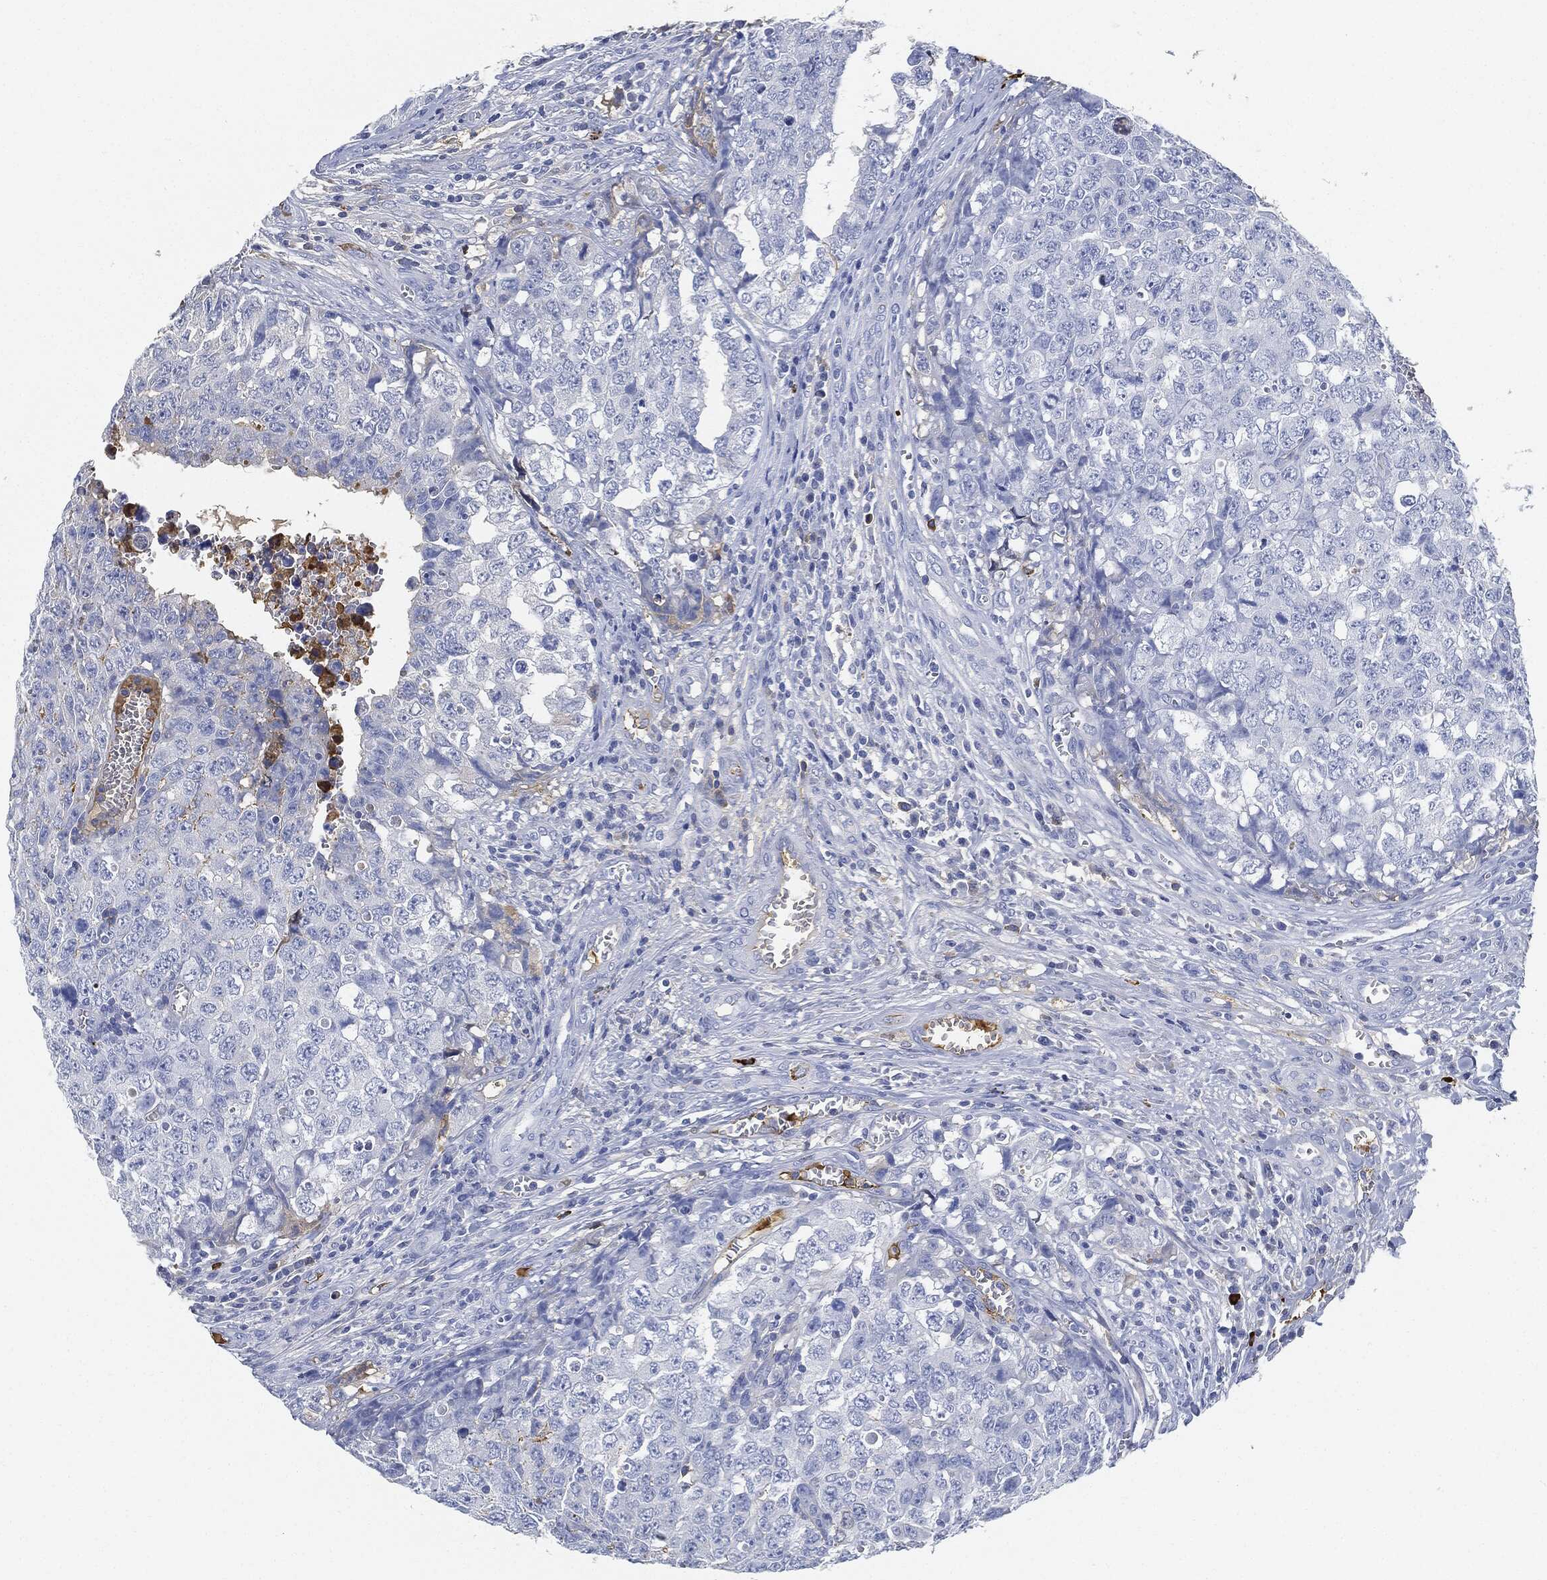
{"staining": {"intensity": "negative", "quantity": "none", "location": "none"}, "tissue": "testis cancer", "cell_type": "Tumor cells", "image_type": "cancer", "snomed": [{"axis": "morphology", "description": "Carcinoma, Embryonal, NOS"}, {"axis": "topography", "description": "Testis"}], "caption": "Testis embryonal carcinoma was stained to show a protein in brown. There is no significant expression in tumor cells.", "gene": "IGLV6-57", "patient": {"sex": "male", "age": 23}}